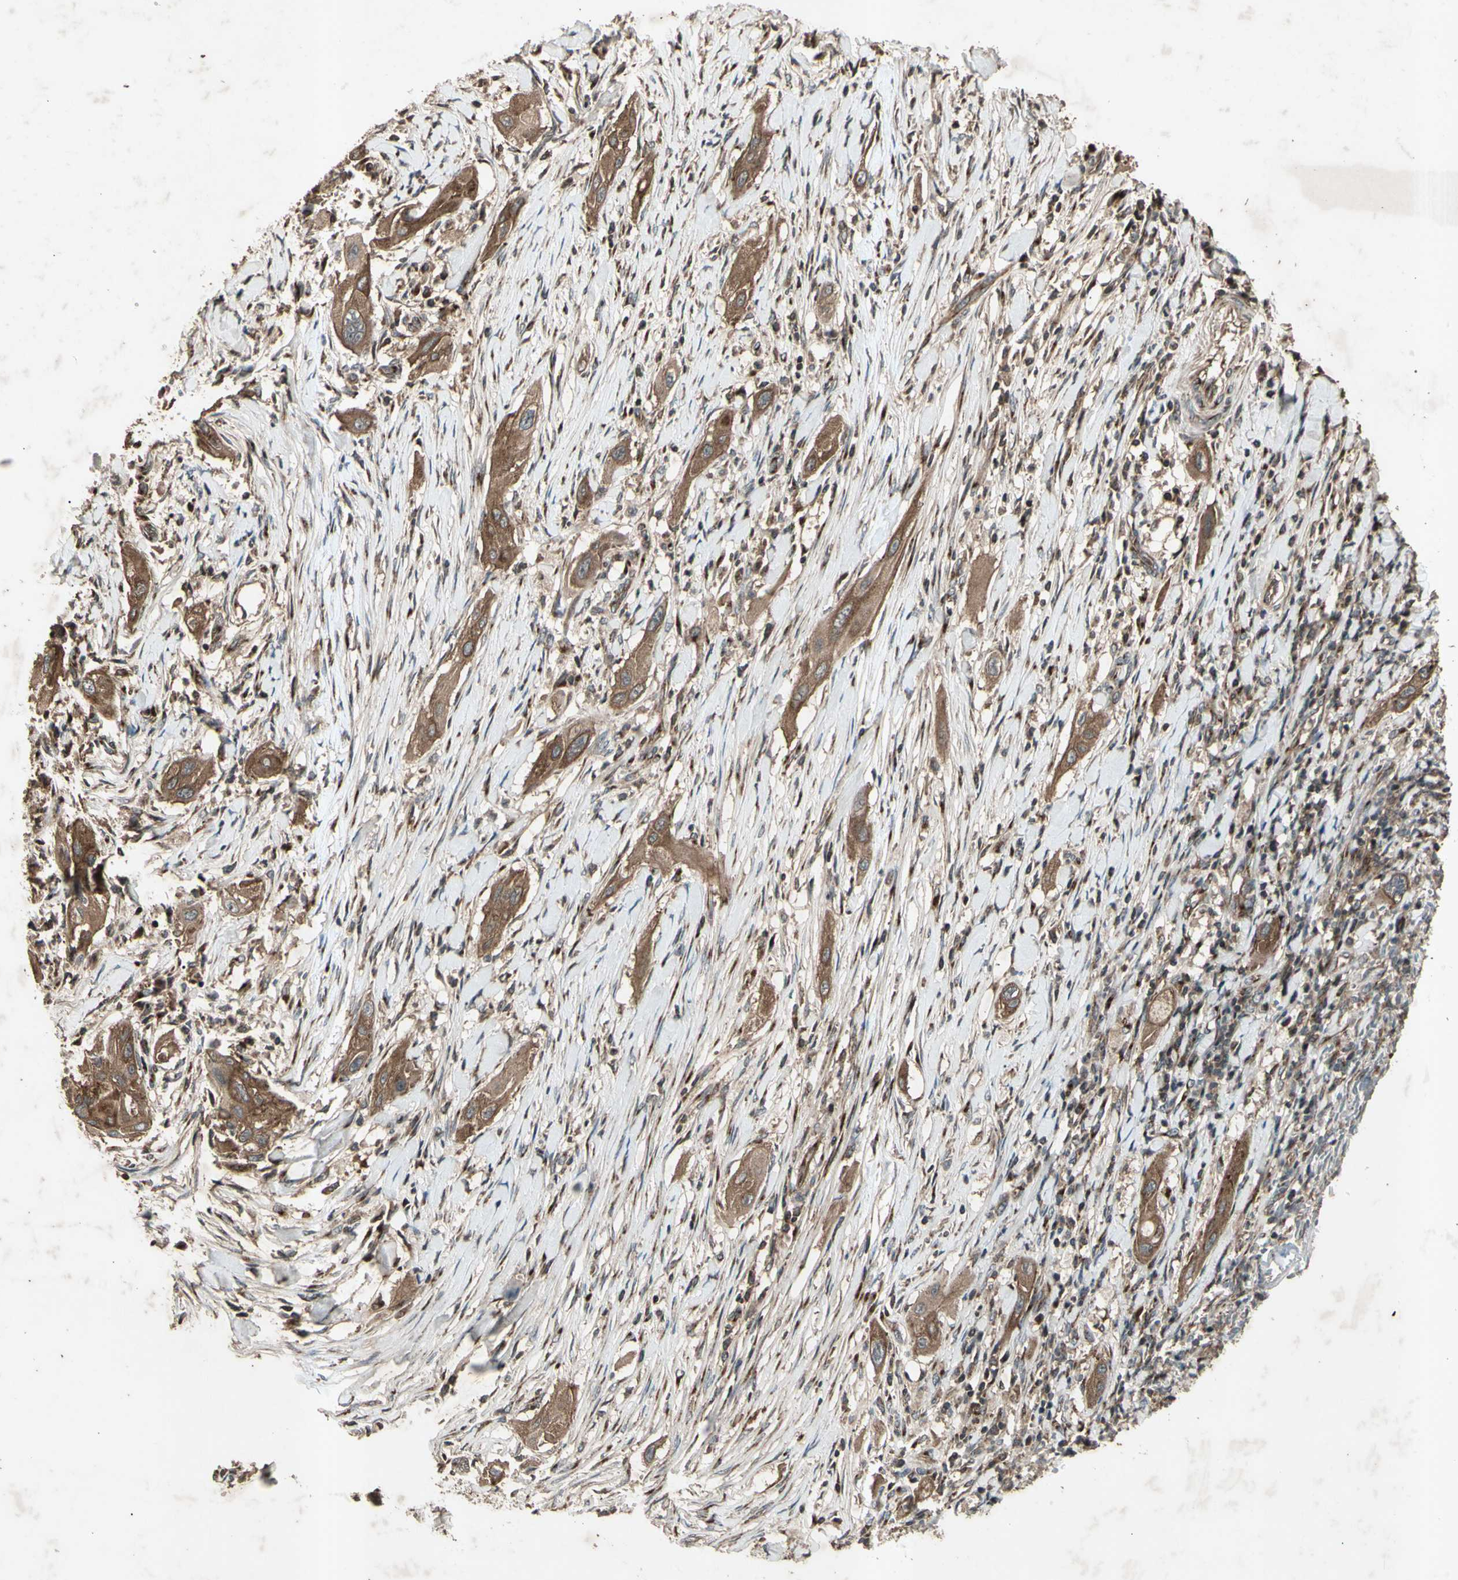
{"staining": {"intensity": "moderate", "quantity": ">75%", "location": "cytoplasmic/membranous"}, "tissue": "lung cancer", "cell_type": "Tumor cells", "image_type": "cancer", "snomed": [{"axis": "morphology", "description": "Squamous cell carcinoma, NOS"}, {"axis": "topography", "description": "Lung"}], "caption": "There is medium levels of moderate cytoplasmic/membranous staining in tumor cells of lung squamous cell carcinoma, as demonstrated by immunohistochemical staining (brown color).", "gene": "AP1G1", "patient": {"sex": "female", "age": 47}}